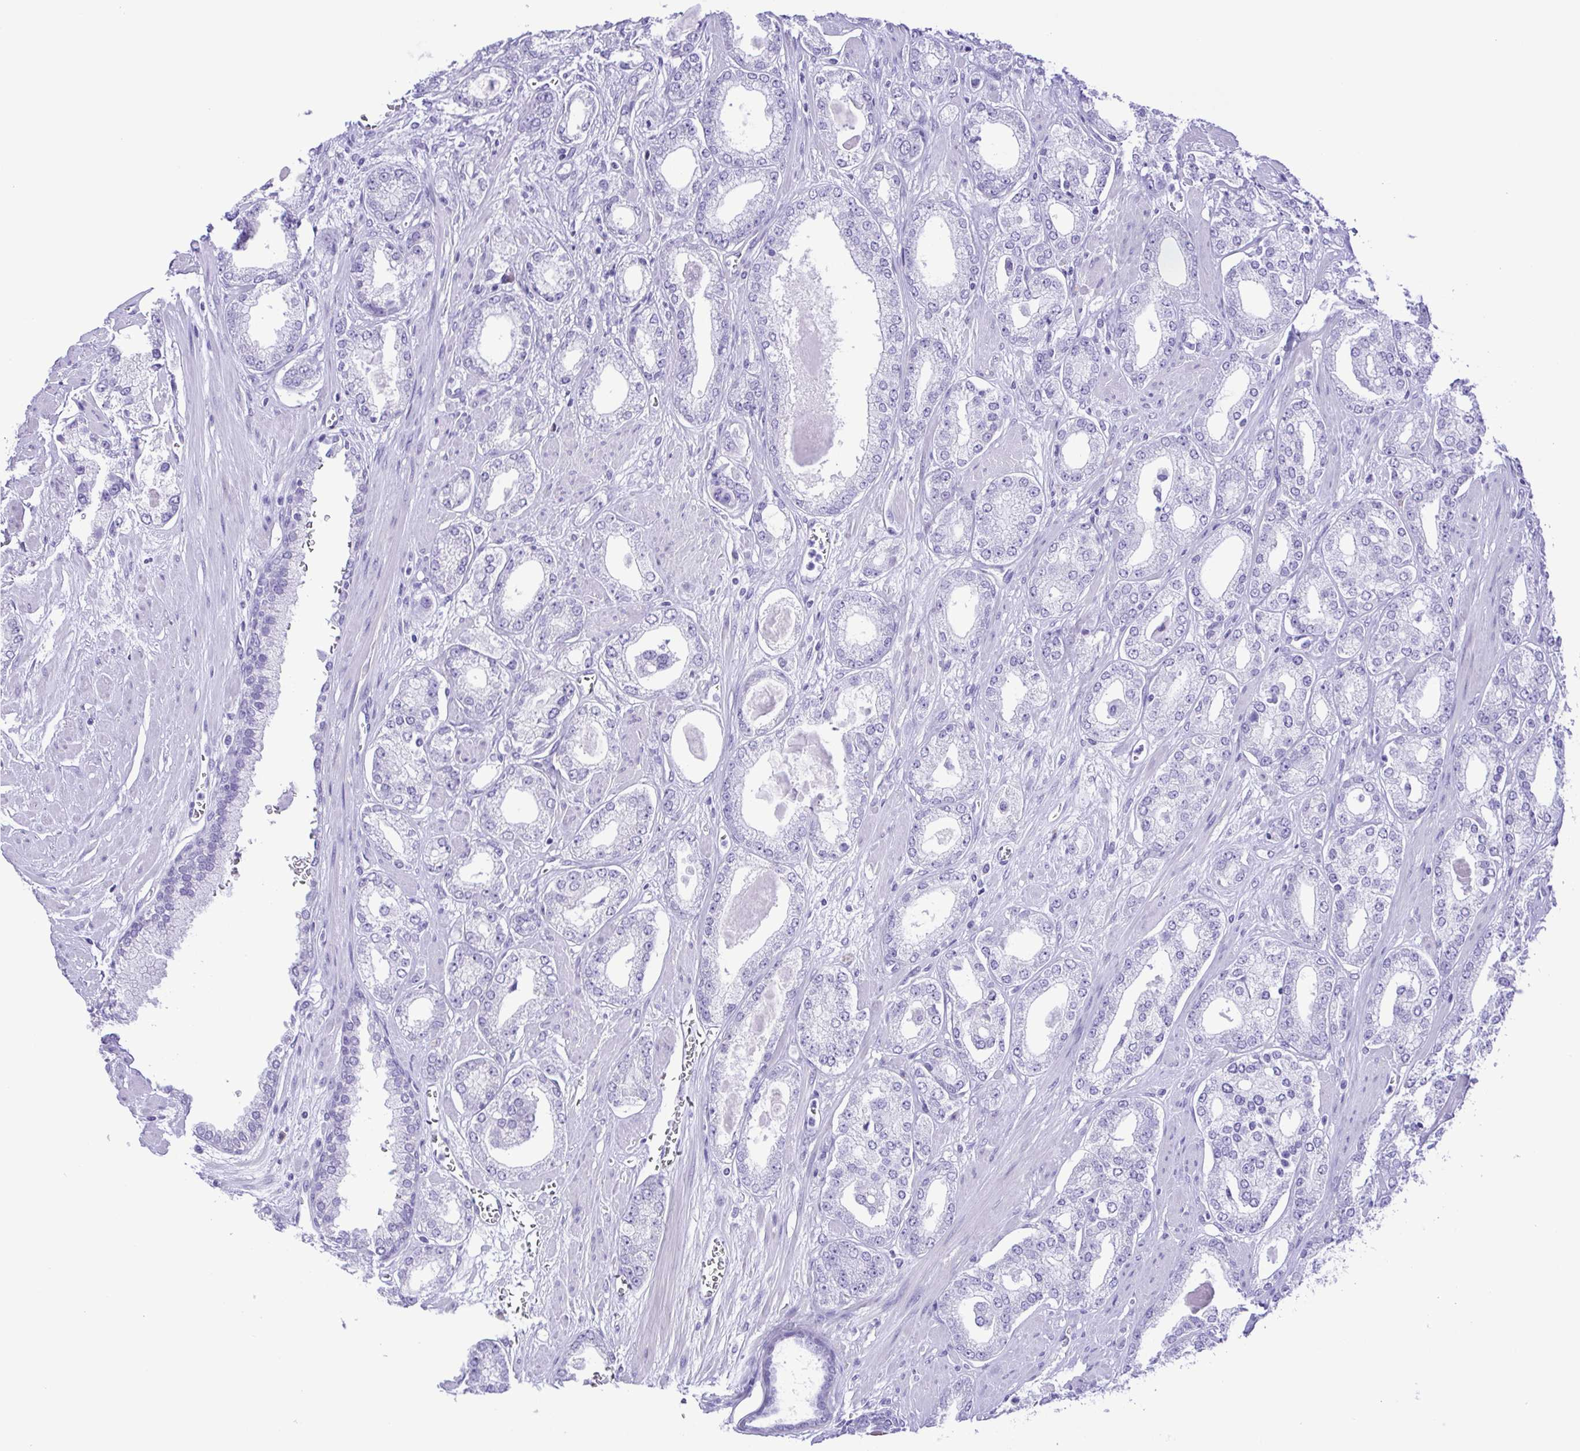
{"staining": {"intensity": "negative", "quantity": "none", "location": "none"}, "tissue": "prostate cancer", "cell_type": "Tumor cells", "image_type": "cancer", "snomed": [{"axis": "morphology", "description": "Adenocarcinoma, High grade"}, {"axis": "topography", "description": "Prostate"}], "caption": "An IHC photomicrograph of high-grade adenocarcinoma (prostate) is shown. There is no staining in tumor cells of high-grade adenocarcinoma (prostate).", "gene": "PAK3", "patient": {"sex": "male", "age": 64}}